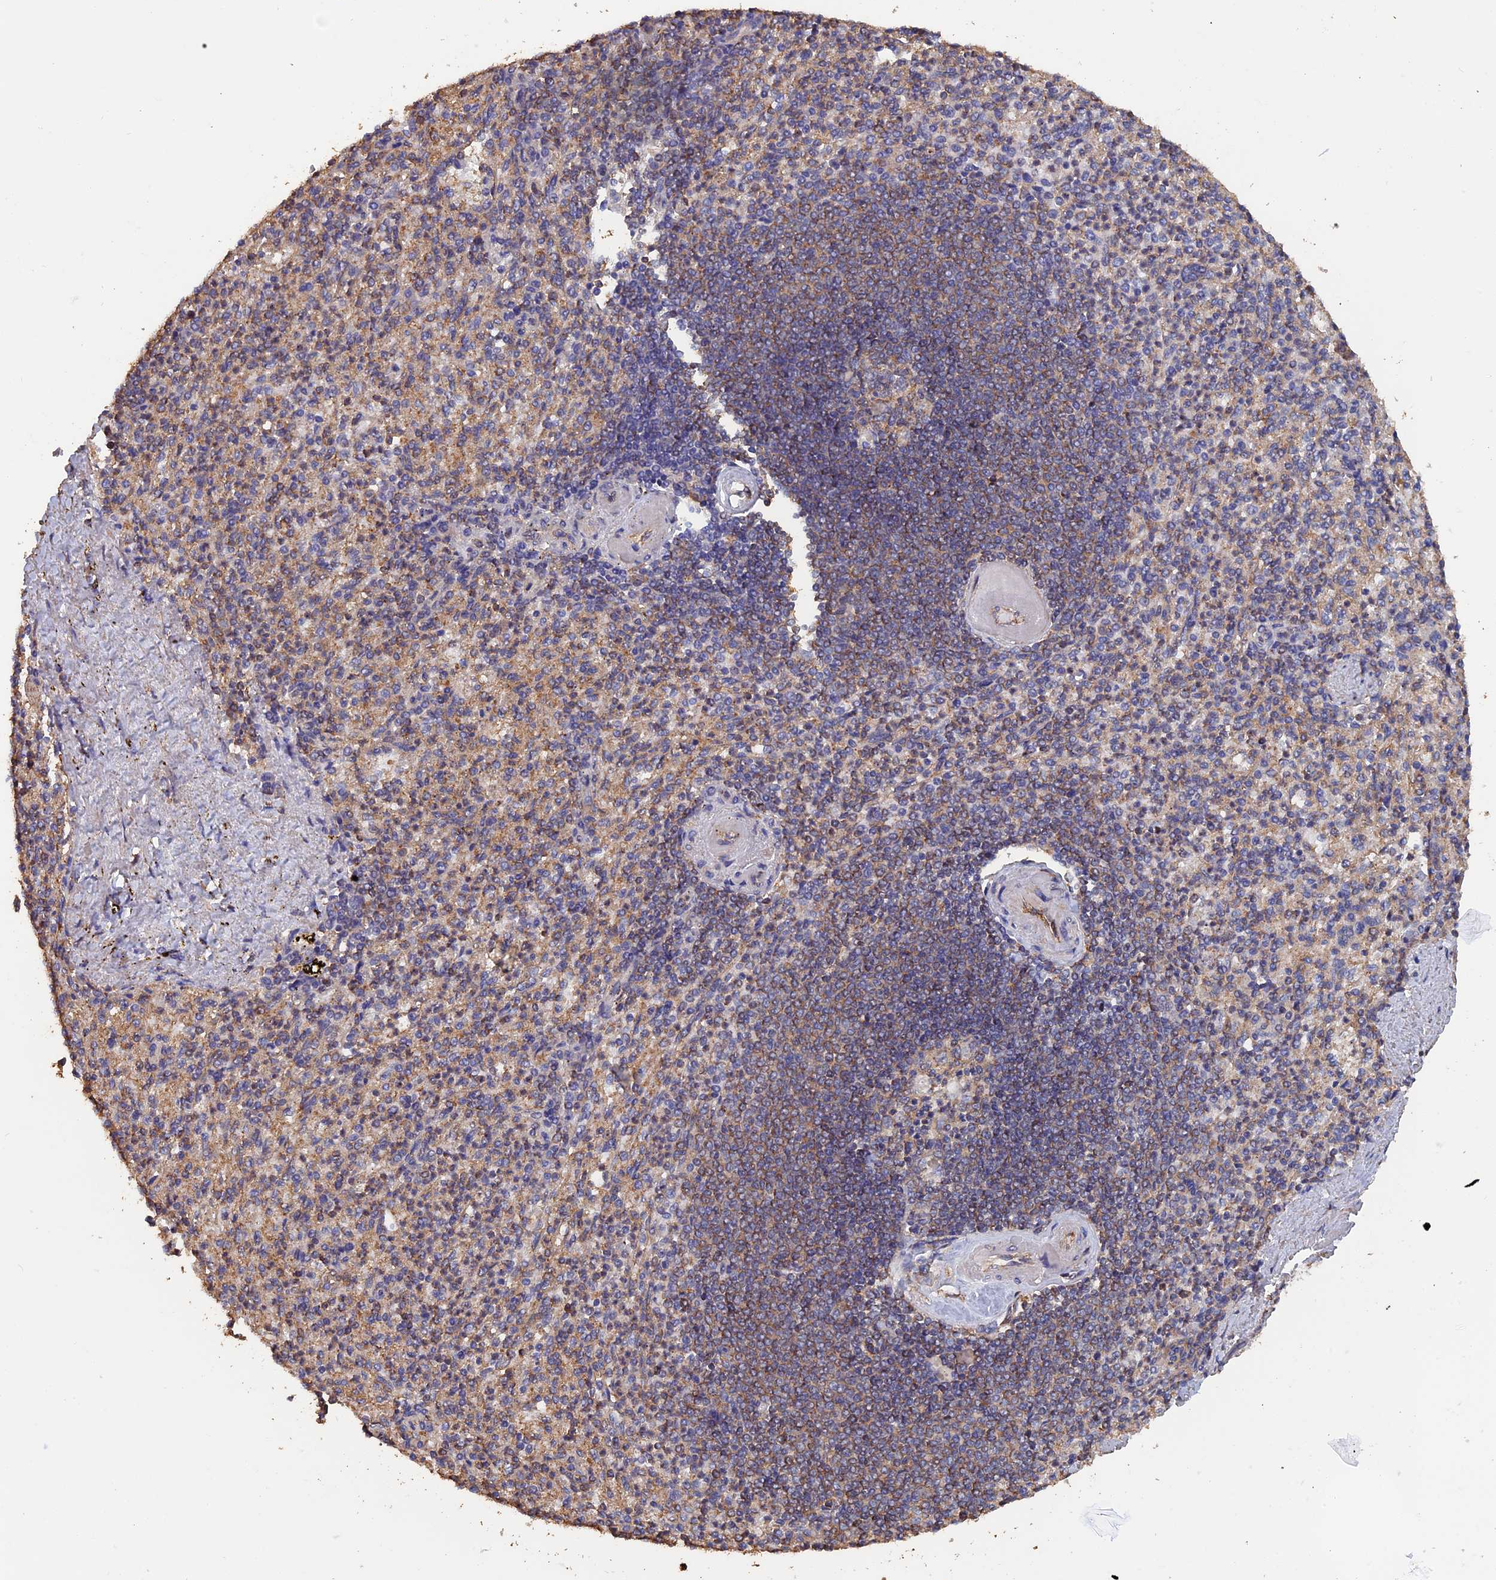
{"staining": {"intensity": "negative", "quantity": "none", "location": "none"}, "tissue": "spleen", "cell_type": "Cells in red pulp", "image_type": "normal", "snomed": [{"axis": "morphology", "description": "Normal tissue, NOS"}, {"axis": "topography", "description": "Spleen"}], "caption": "The histopathology image shows no significant positivity in cells in red pulp of spleen. (IHC, brightfield microscopy, high magnification).", "gene": "PIGQ", "patient": {"sex": "female", "age": 74}}